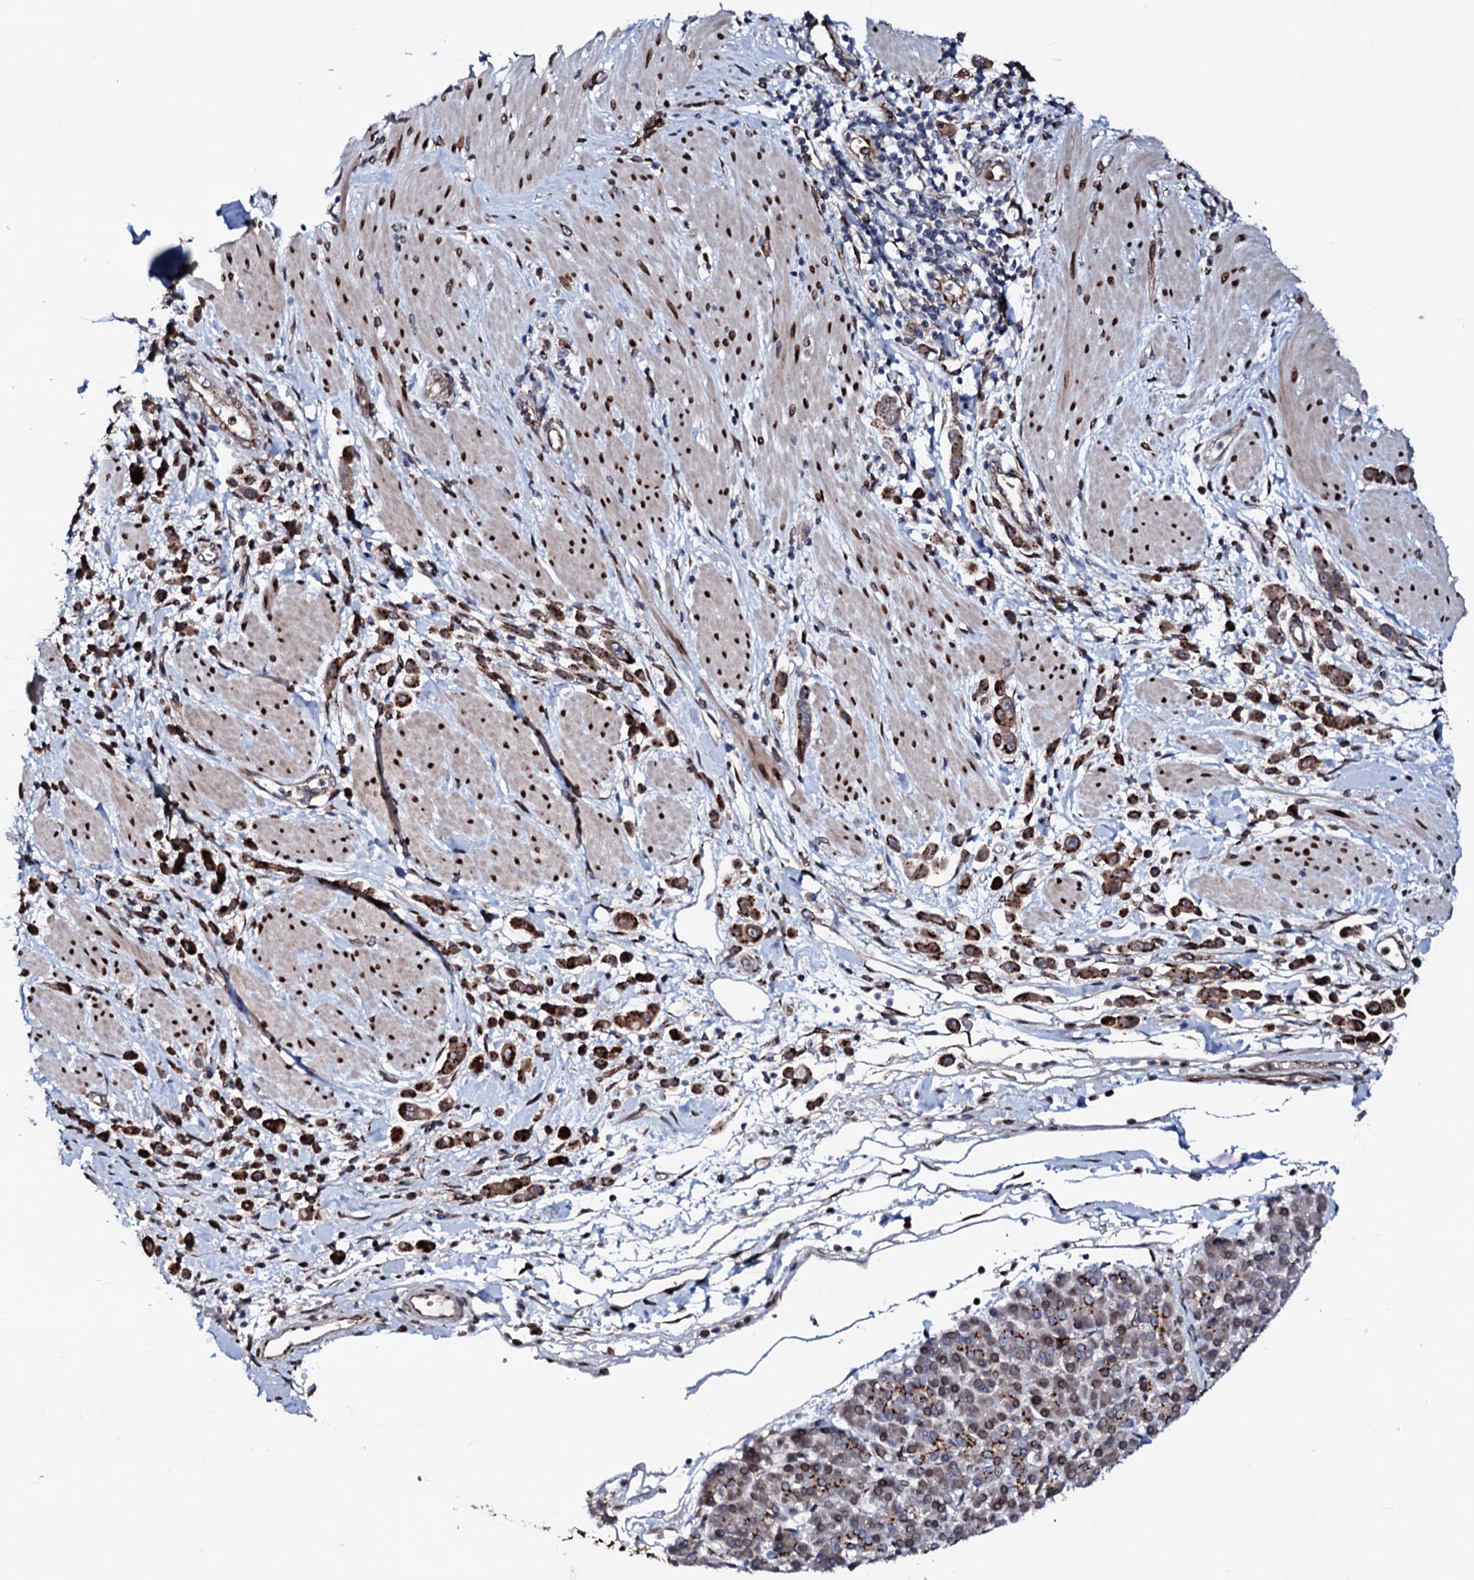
{"staining": {"intensity": "strong", "quantity": ">75%", "location": "cytoplasmic/membranous"}, "tissue": "pancreatic cancer", "cell_type": "Tumor cells", "image_type": "cancer", "snomed": [{"axis": "morphology", "description": "Normal tissue, NOS"}, {"axis": "morphology", "description": "Adenocarcinoma, NOS"}, {"axis": "topography", "description": "Pancreas"}], "caption": "A high amount of strong cytoplasmic/membranous expression is appreciated in approximately >75% of tumor cells in pancreatic cancer (adenocarcinoma) tissue. (DAB = brown stain, brightfield microscopy at high magnification).", "gene": "TMCO3", "patient": {"sex": "female", "age": 64}}